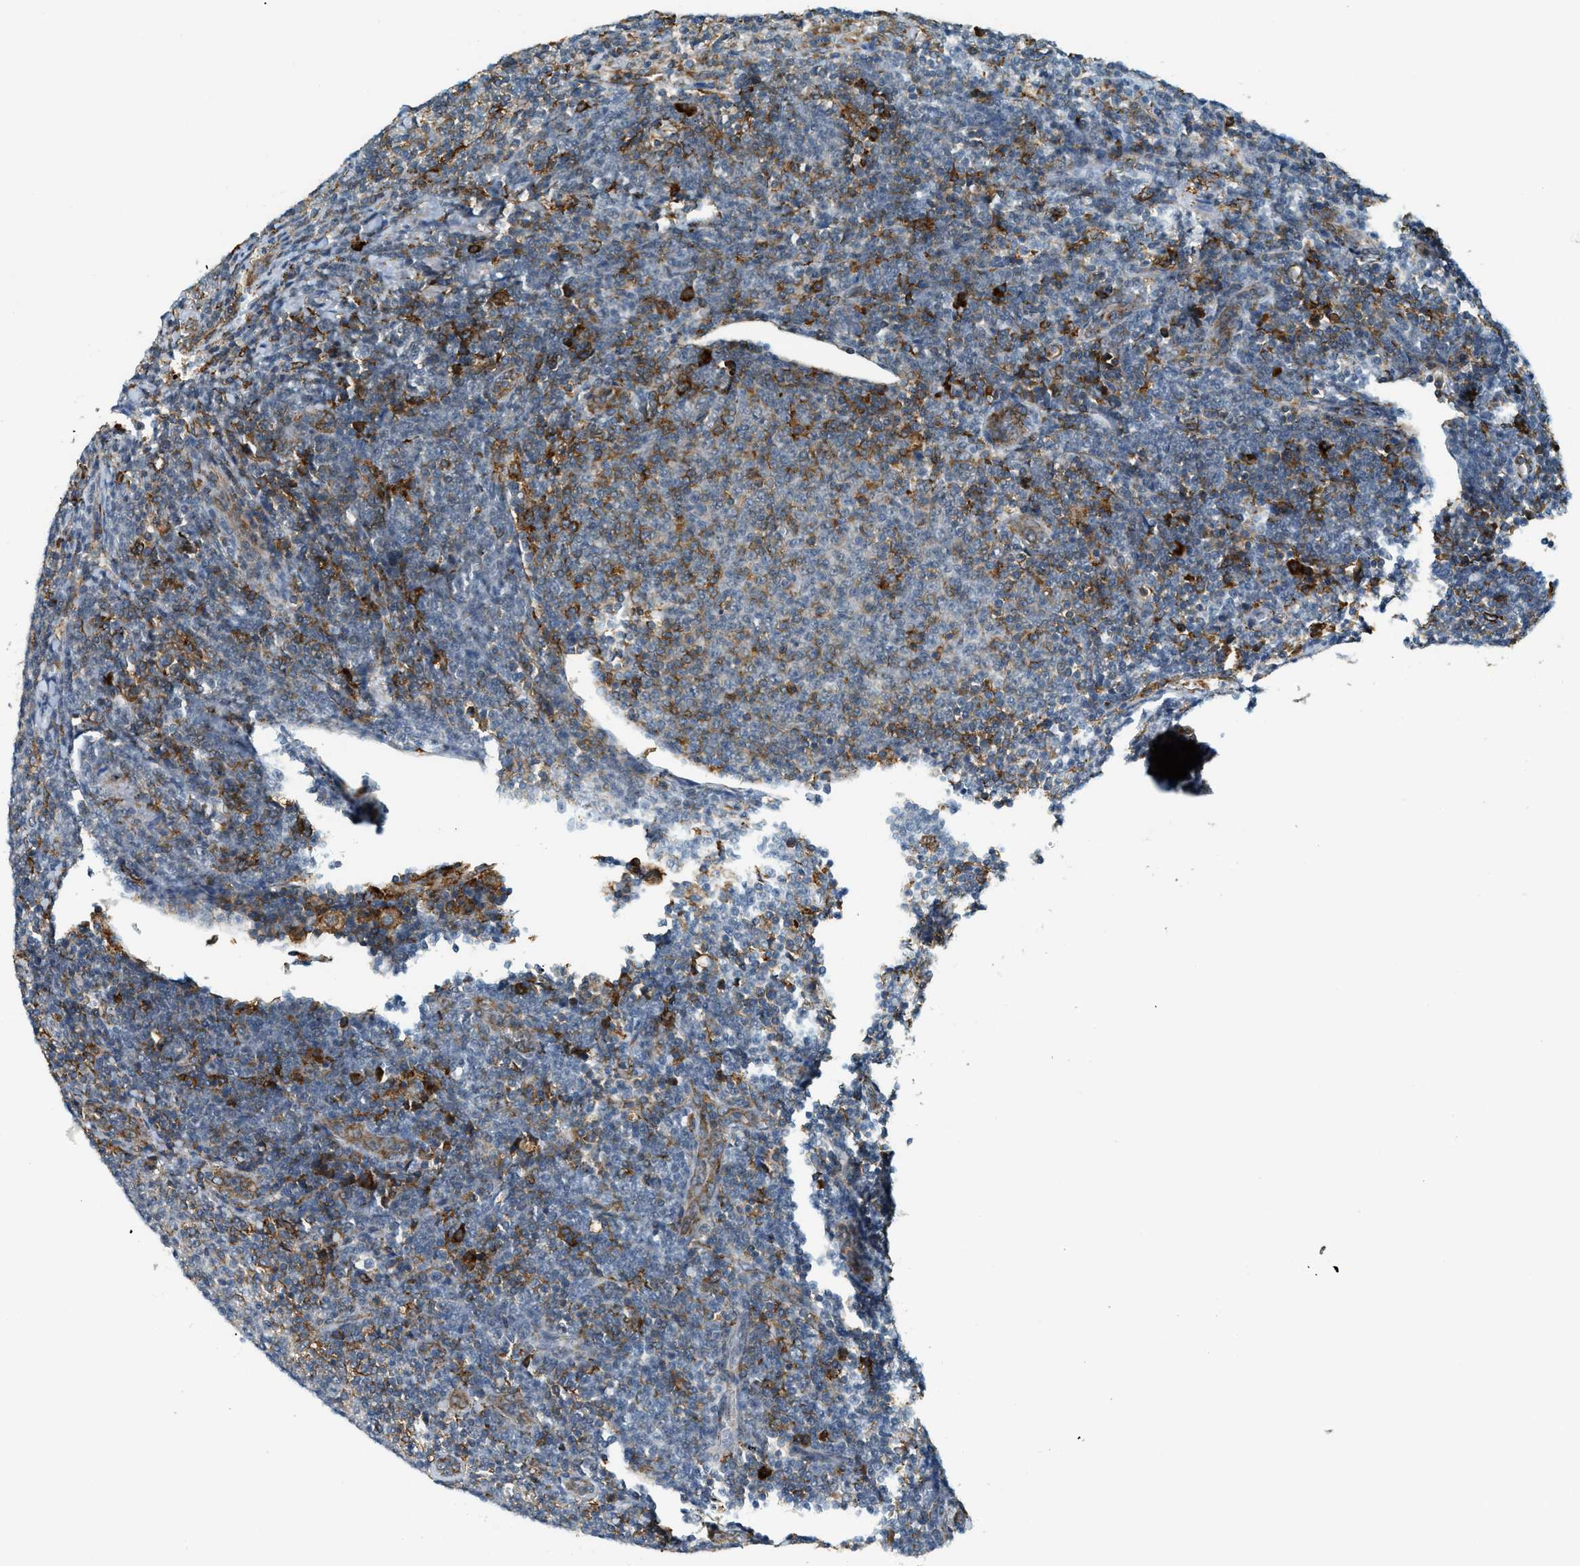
{"staining": {"intensity": "moderate", "quantity": "<25%", "location": "cytoplasmic/membranous"}, "tissue": "lymphoma", "cell_type": "Tumor cells", "image_type": "cancer", "snomed": [{"axis": "morphology", "description": "Malignant lymphoma, non-Hodgkin's type, Low grade"}, {"axis": "topography", "description": "Lymph node"}], "caption": "A brown stain shows moderate cytoplasmic/membranous positivity of a protein in human lymphoma tumor cells. The staining was performed using DAB (3,3'-diaminobenzidine) to visualize the protein expression in brown, while the nuclei were stained in blue with hematoxylin (Magnification: 20x).", "gene": "SEMA4D", "patient": {"sex": "male", "age": 66}}